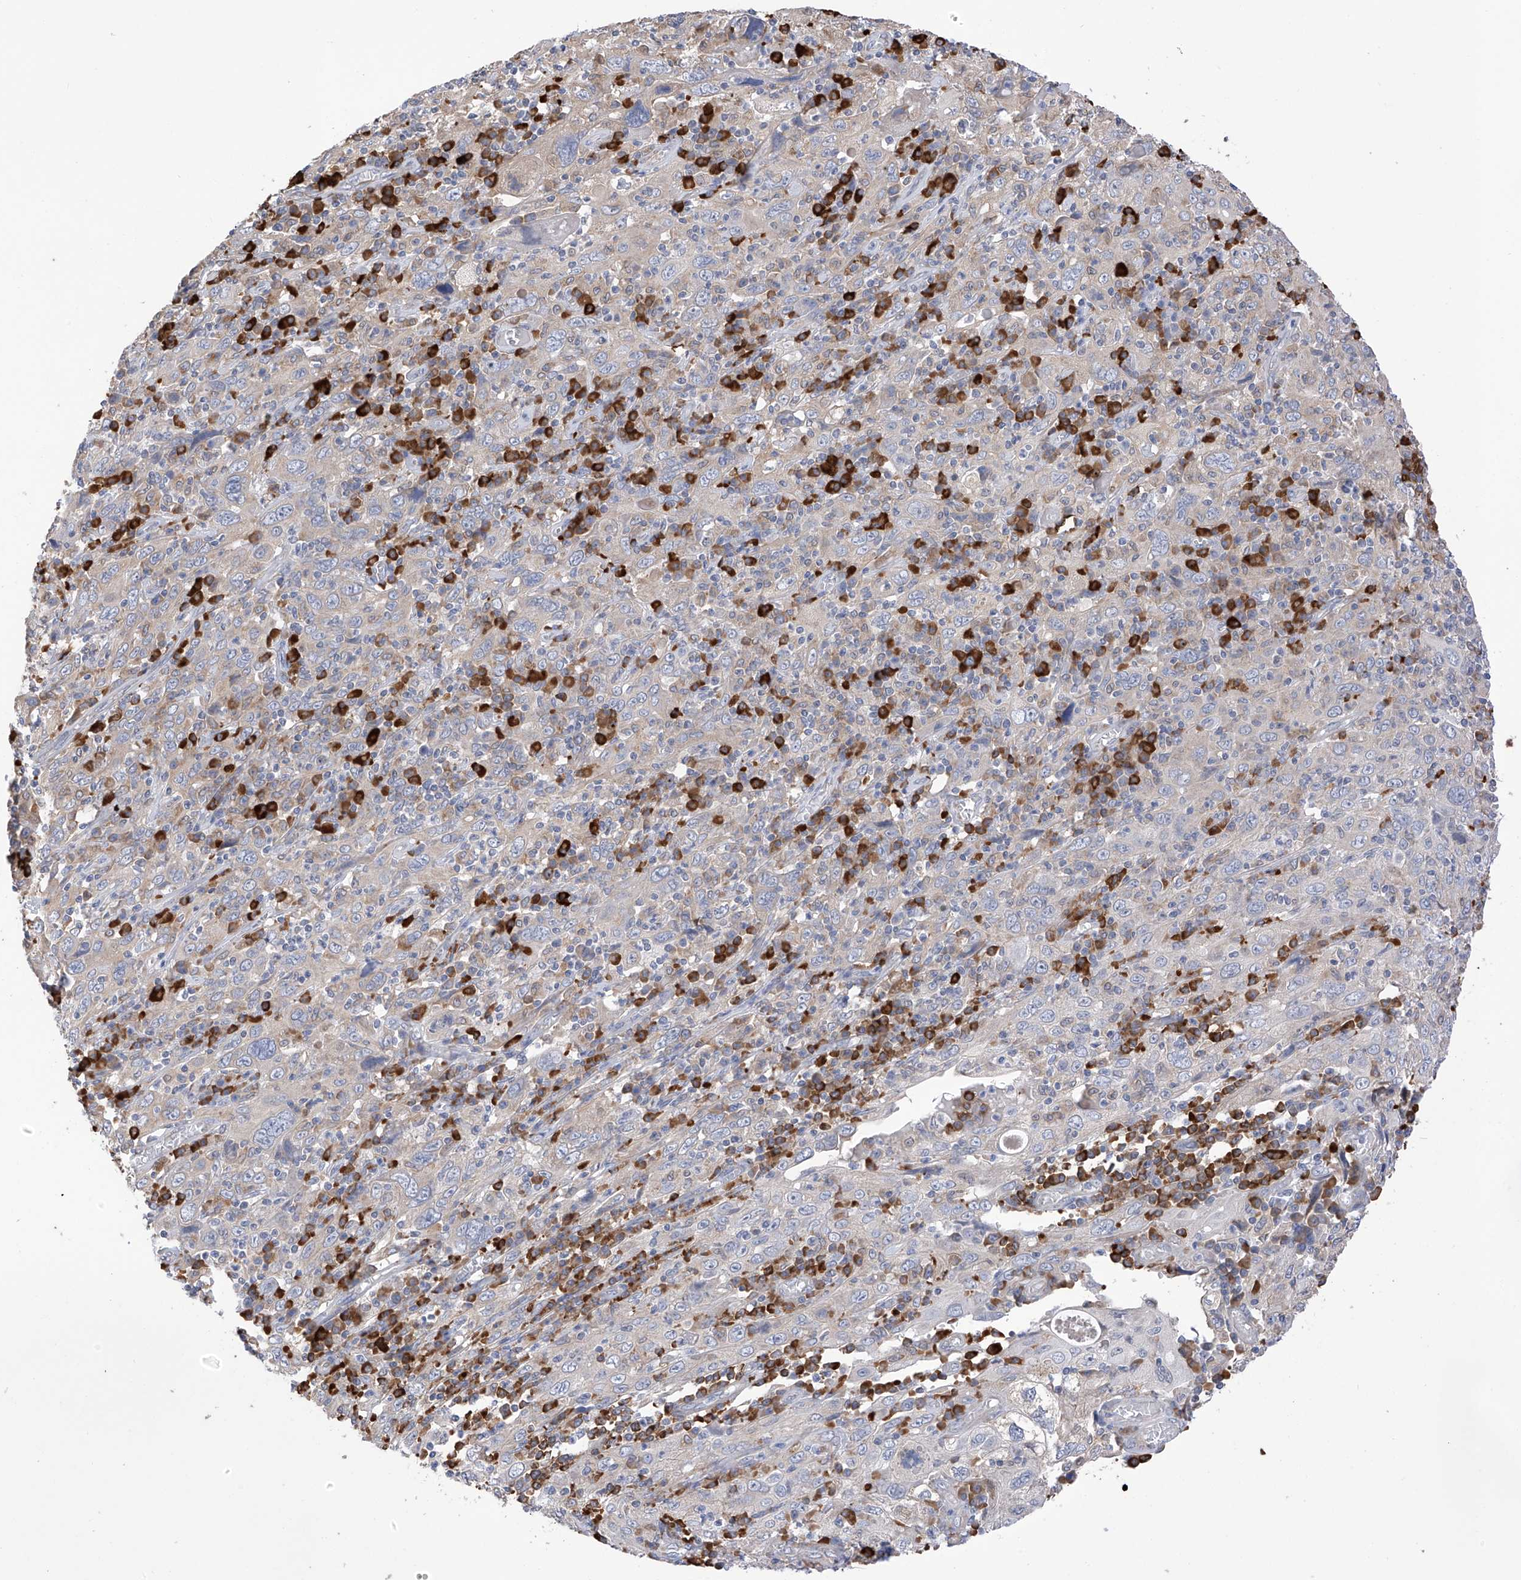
{"staining": {"intensity": "negative", "quantity": "none", "location": "none"}, "tissue": "cervical cancer", "cell_type": "Tumor cells", "image_type": "cancer", "snomed": [{"axis": "morphology", "description": "Squamous cell carcinoma, NOS"}, {"axis": "topography", "description": "Cervix"}], "caption": "This photomicrograph is of cervical cancer (squamous cell carcinoma) stained with IHC to label a protein in brown with the nuclei are counter-stained blue. There is no positivity in tumor cells. (Brightfield microscopy of DAB (3,3'-diaminobenzidine) IHC at high magnification).", "gene": "REC8", "patient": {"sex": "female", "age": 46}}